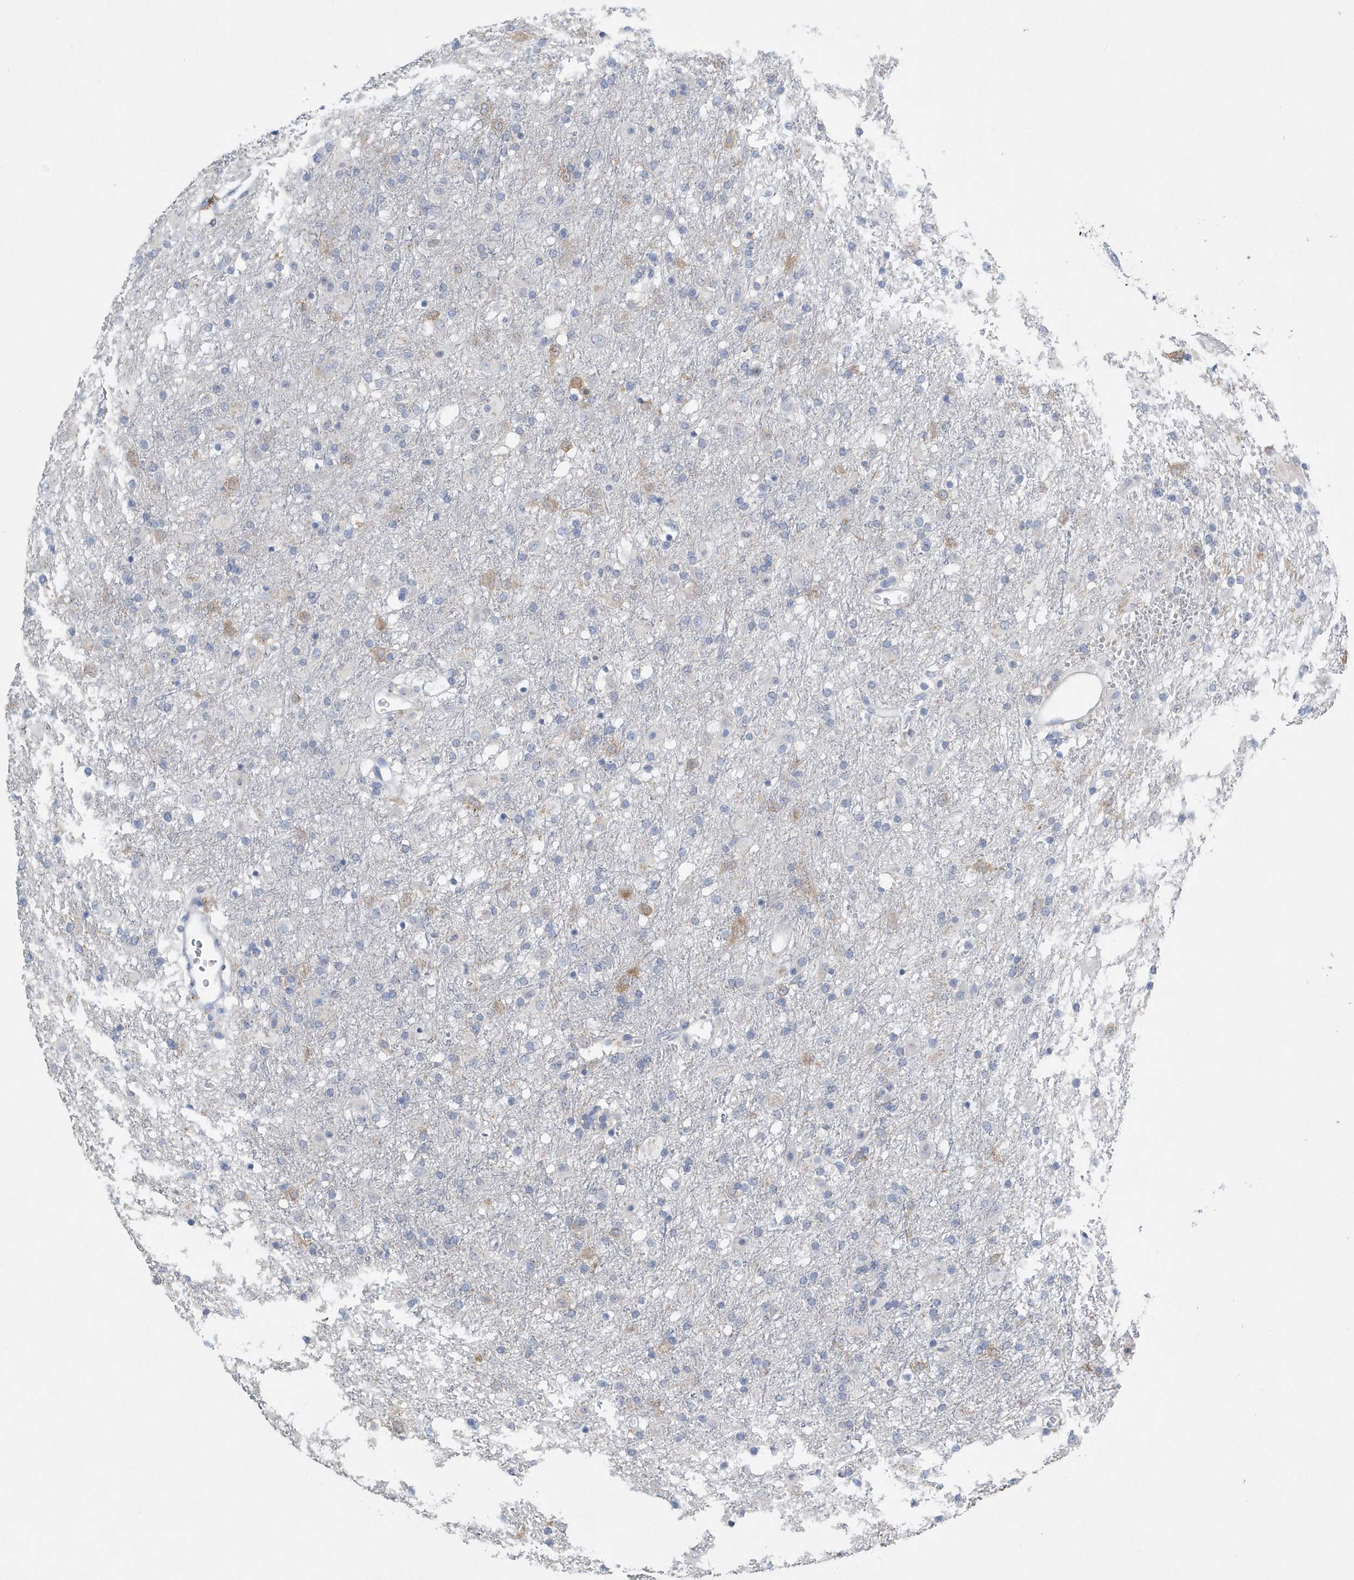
{"staining": {"intensity": "moderate", "quantity": "<25%", "location": "cytoplasmic/membranous"}, "tissue": "glioma", "cell_type": "Tumor cells", "image_type": "cancer", "snomed": [{"axis": "morphology", "description": "Glioma, malignant, Low grade"}, {"axis": "topography", "description": "Brain"}], "caption": "A photomicrograph of glioma stained for a protein shows moderate cytoplasmic/membranous brown staining in tumor cells.", "gene": "SPATA18", "patient": {"sex": "male", "age": 65}}